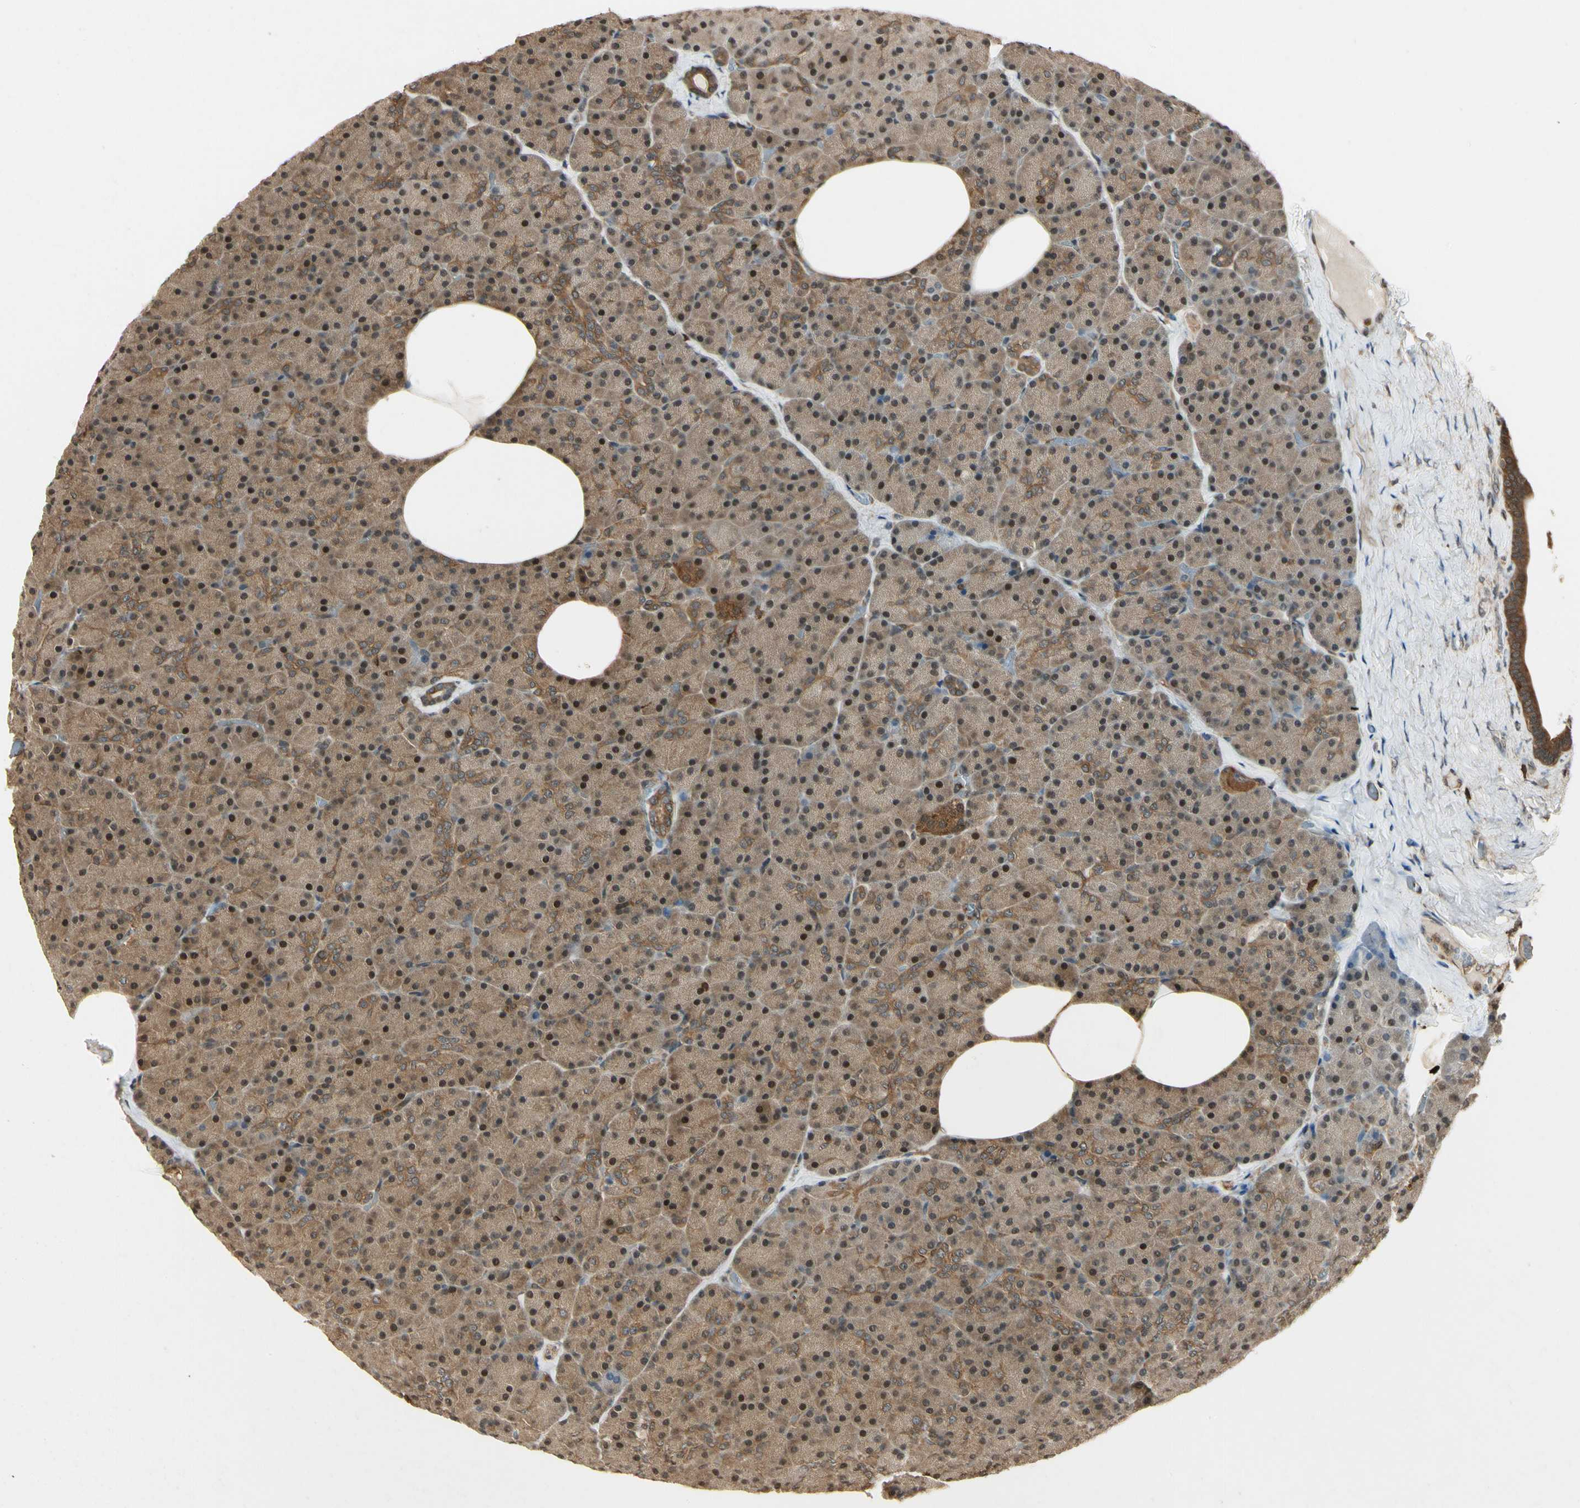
{"staining": {"intensity": "moderate", "quantity": ">75%", "location": "cytoplasmic/membranous,nuclear"}, "tissue": "pancreas", "cell_type": "Exocrine glandular cells", "image_type": "normal", "snomed": [{"axis": "morphology", "description": "Normal tissue, NOS"}, {"axis": "topography", "description": "Pancreas"}], "caption": "High-power microscopy captured an IHC photomicrograph of benign pancreas, revealing moderate cytoplasmic/membranous,nuclear staining in approximately >75% of exocrine glandular cells.", "gene": "YWHAB", "patient": {"sex": "female", "age": 35}}